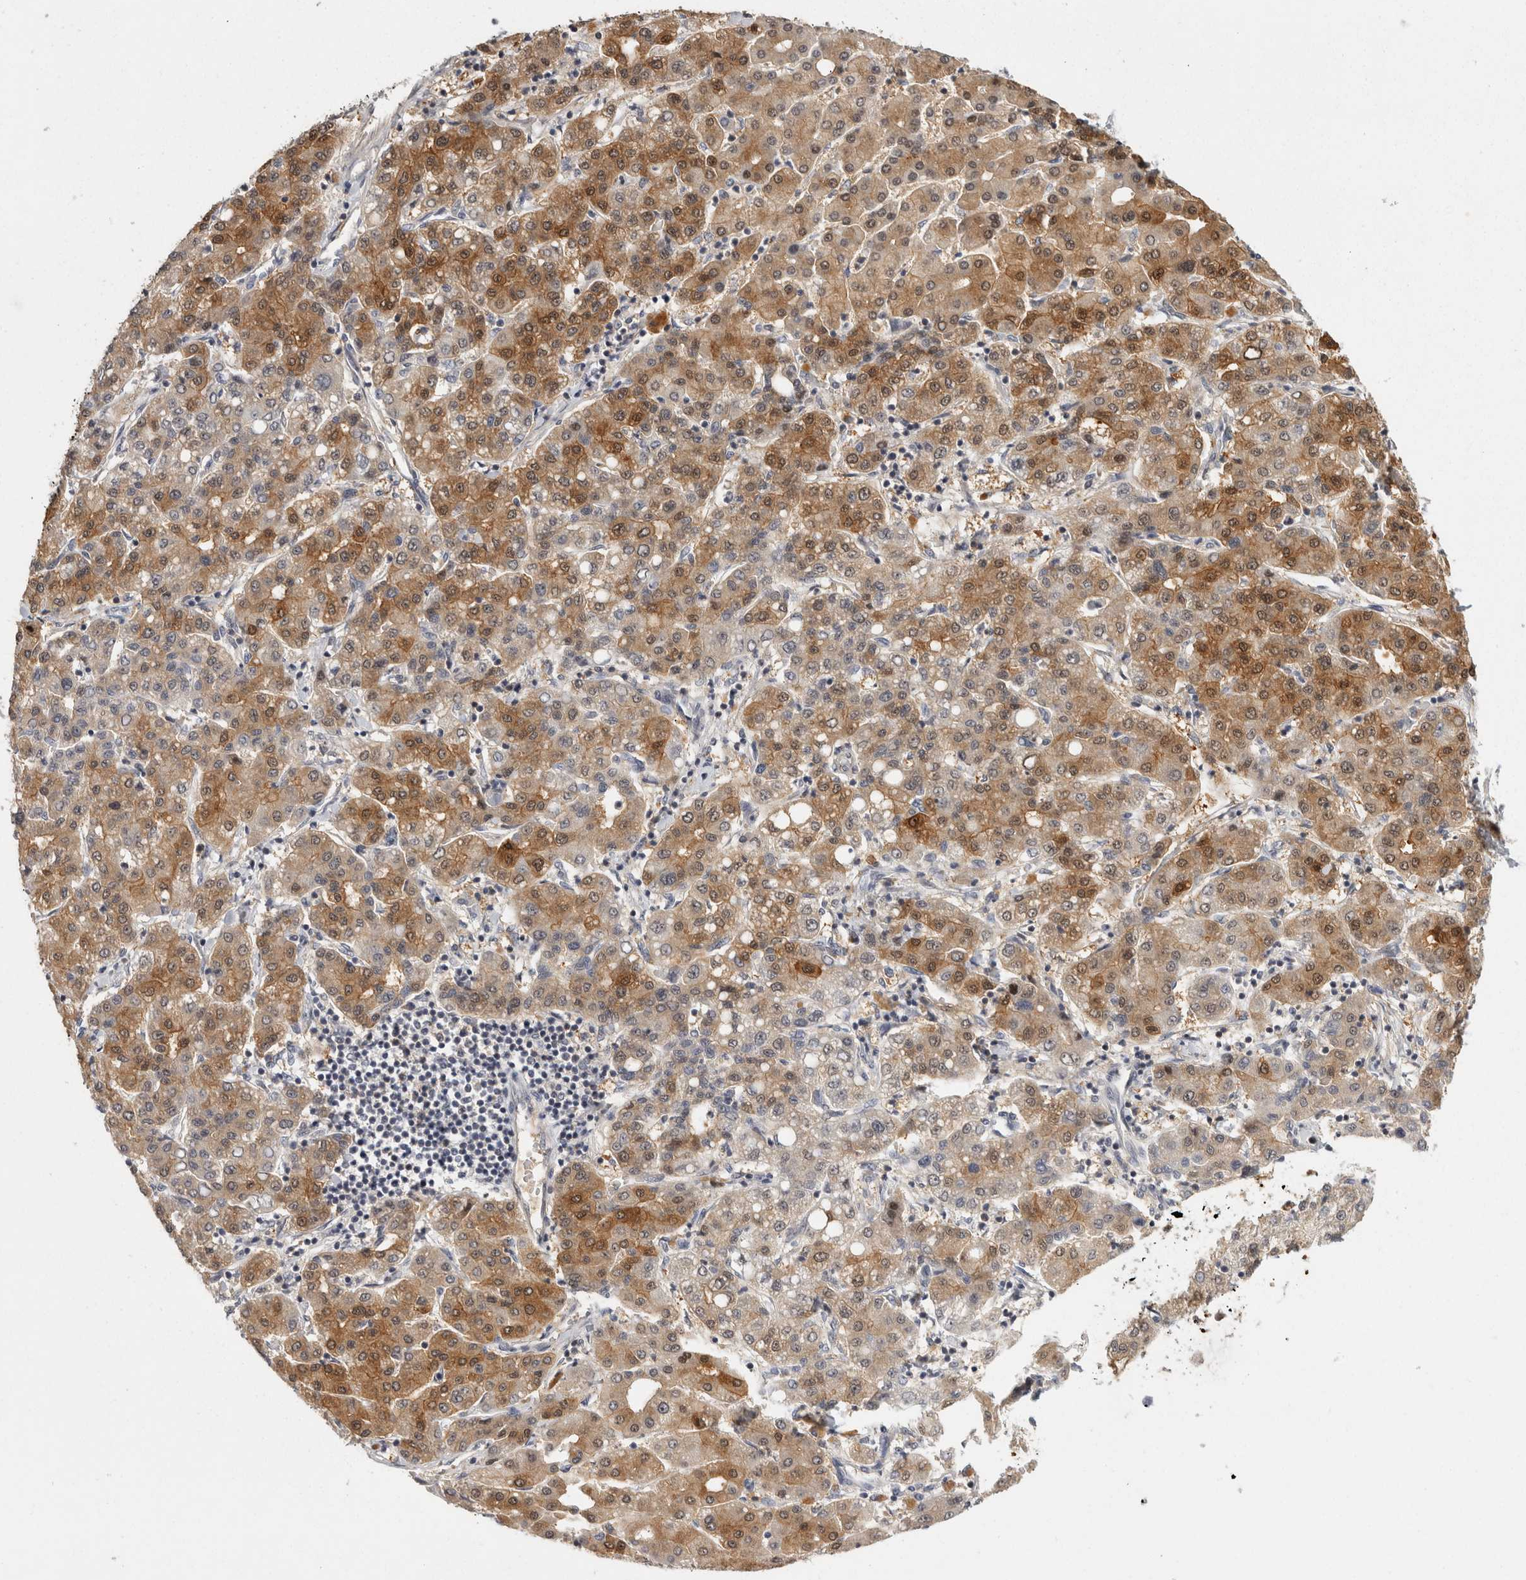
{"staining": {"intensity": "moderate", "quantity": ">75%", "location": "cytoplasmic/membranous,nuclear"}, "tissue": "liver cancer", "cell_type": "Tumor cells", "image_type": "cancer", "snomed": [{"axis": "morphology", "description": "Carcinoma, Hepatocellular, NOS"}, {"axis": "topography", "description": "Liver"}], "caption": "Immunohistochemical staining of liver cancer shows medium levels of moderate cytoplasmic/membranous and nuclear positivity in about >75% of tumor cells. (IHC, brightfield microscopy, high magnification).", "gene": "ACAT2", "patient": {"sex": "male", "age": 65}}